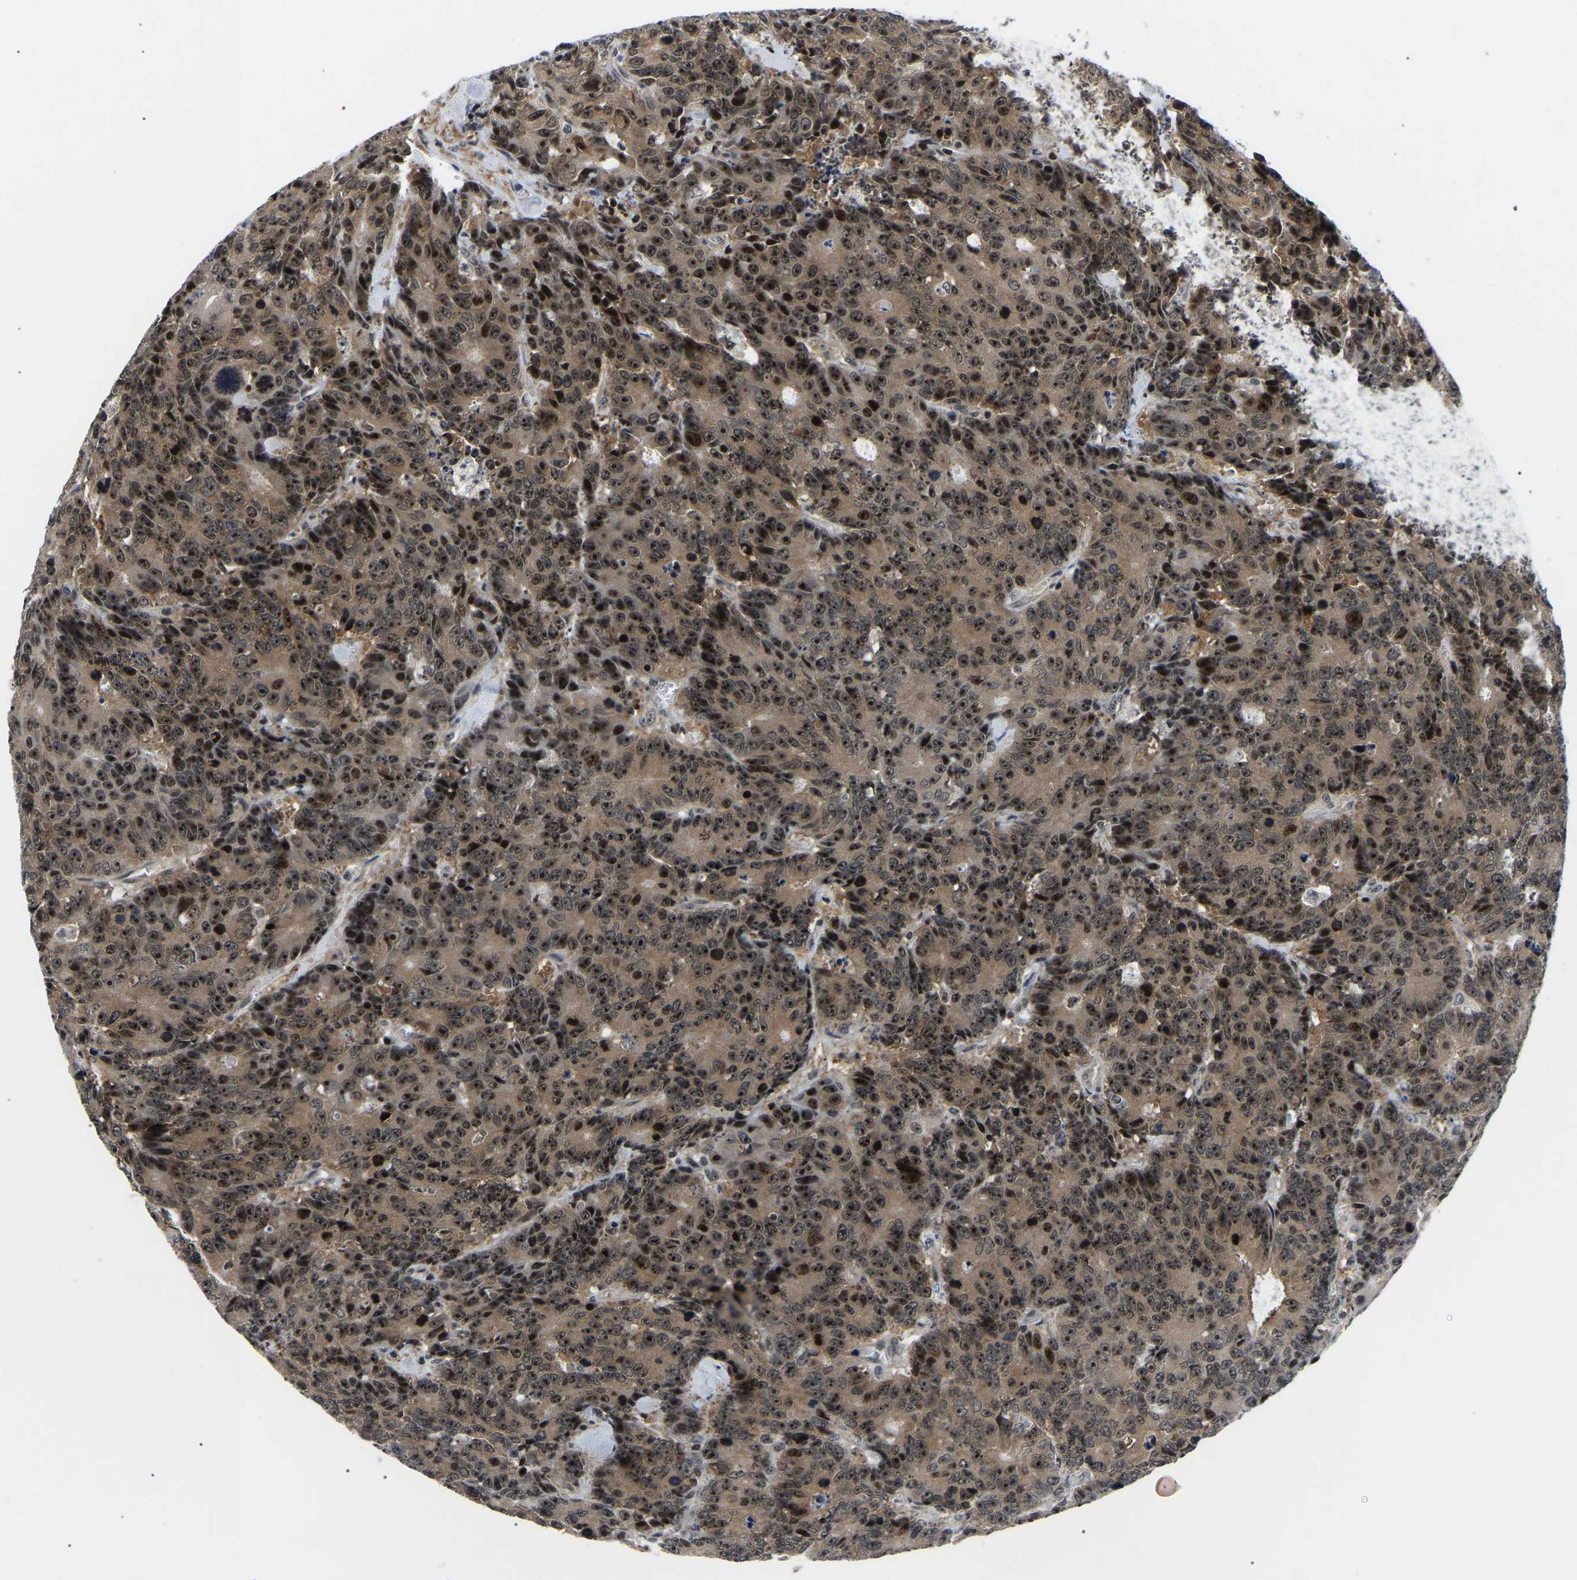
{"staining": {"intensity": "strong", "quantity": ">75%", "location": "cytoplasmic/membranous,nuclear"}, "tissue": "colorectal cancer", "cell_type": "Tumor cells", "image_type": "cancer", "snomed": [{"axis": "morphology", "description": "Adenocarcinoma, NOS"}, {"axis": "topography", "description": "Colon"}], "caption": "DAB immunohistochemical staining of colorectal cancer (adenocarcinoma) demonstrates strong cytoplasmic/membranous and nuclear protein staining in about >75% of tumor cells. (DAB IHC, brown staining for protein, blue staining for nuclei).", "gene": "RRP1B", "patient": {"sex": "female", "age": 86}}